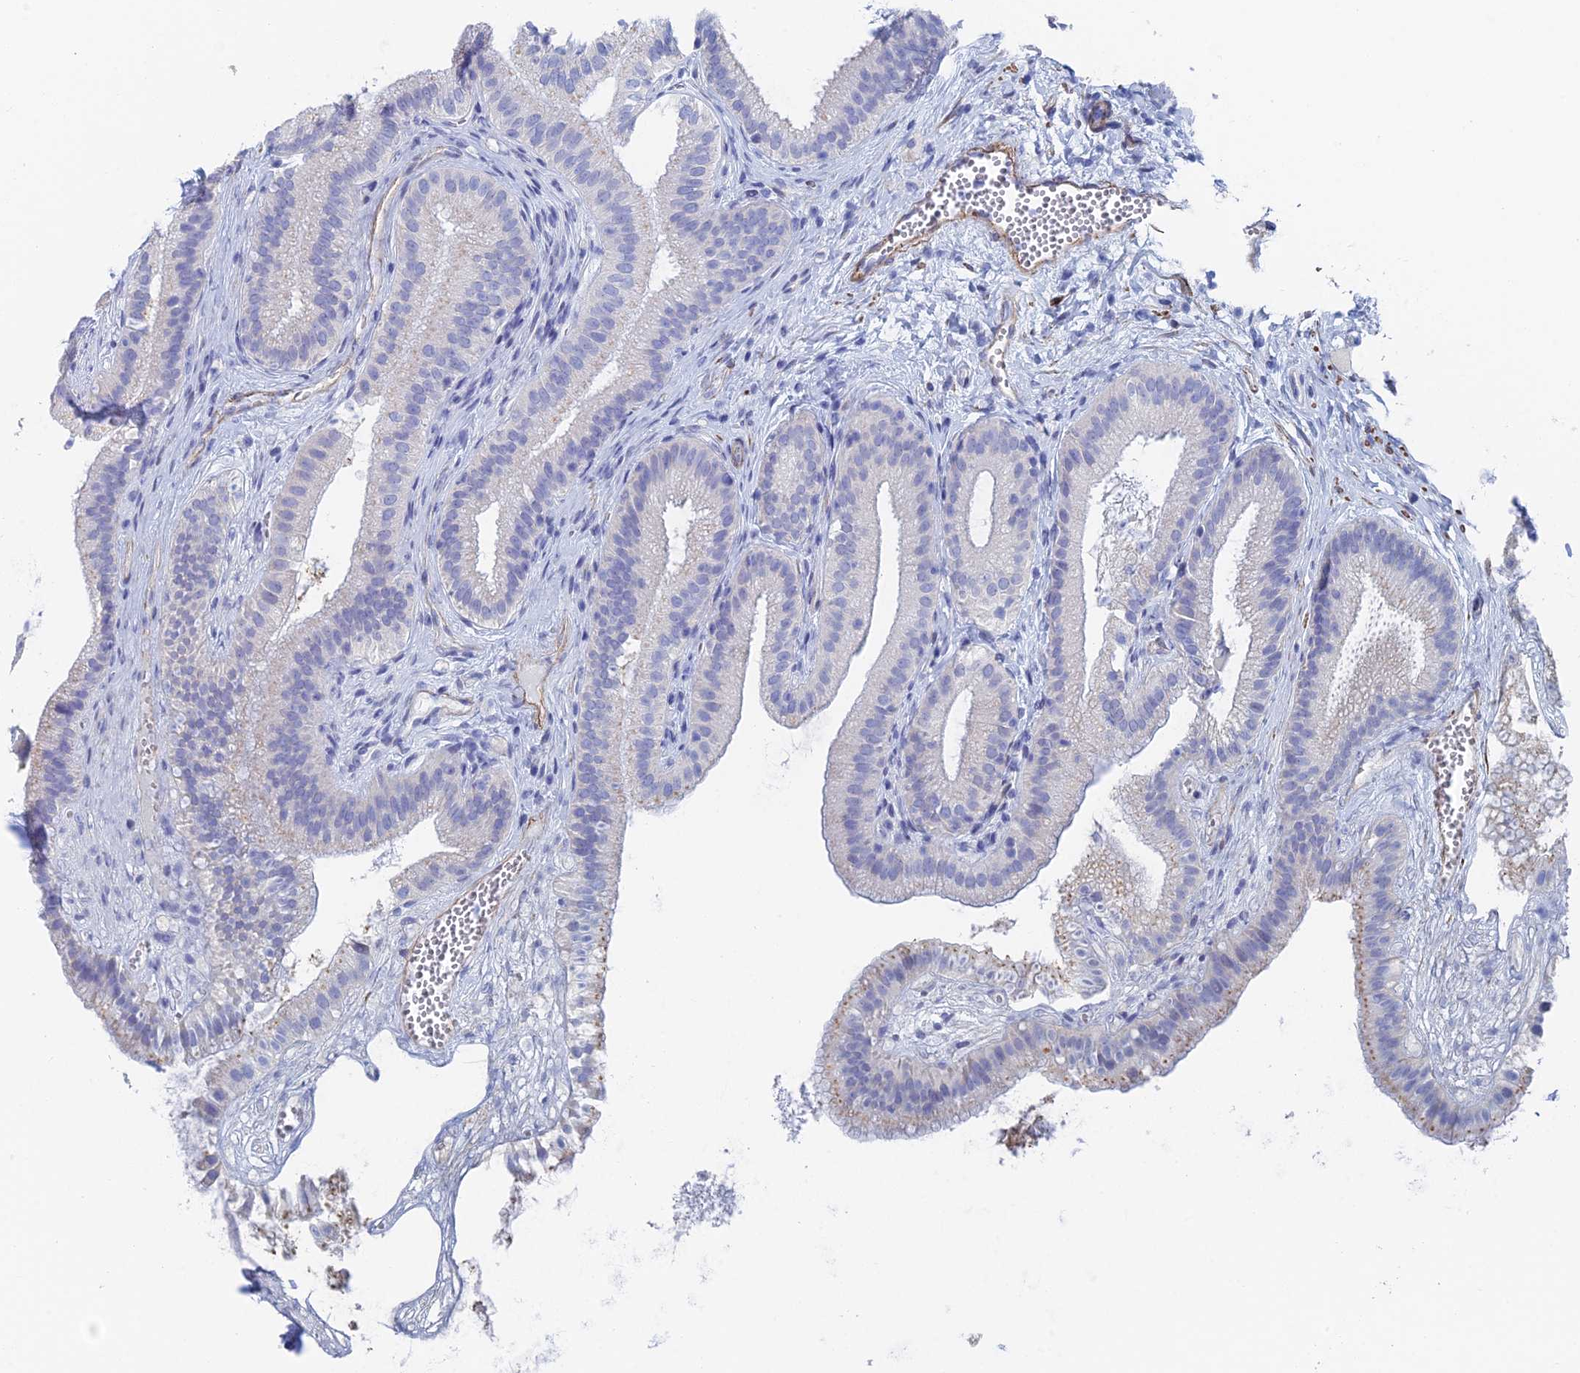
{"staining": {"intensity": "negative", "quantity": "none", "location": "none"}, "tissue": "gallbladder", "cell_type": "Glandular cells", "image_type": "normal", "snomed": [{"axis": "morphology", "description": "Normal tissue, NOS"}, {"axis": "topography", "description": "Gallbladder"}], "caption": "DAB immunohistochemical staining of benign gallbladder displays no significant staining in glandular cells.", "gene": "KCNK18", "patient": {"sex": "female", "age": 54}}